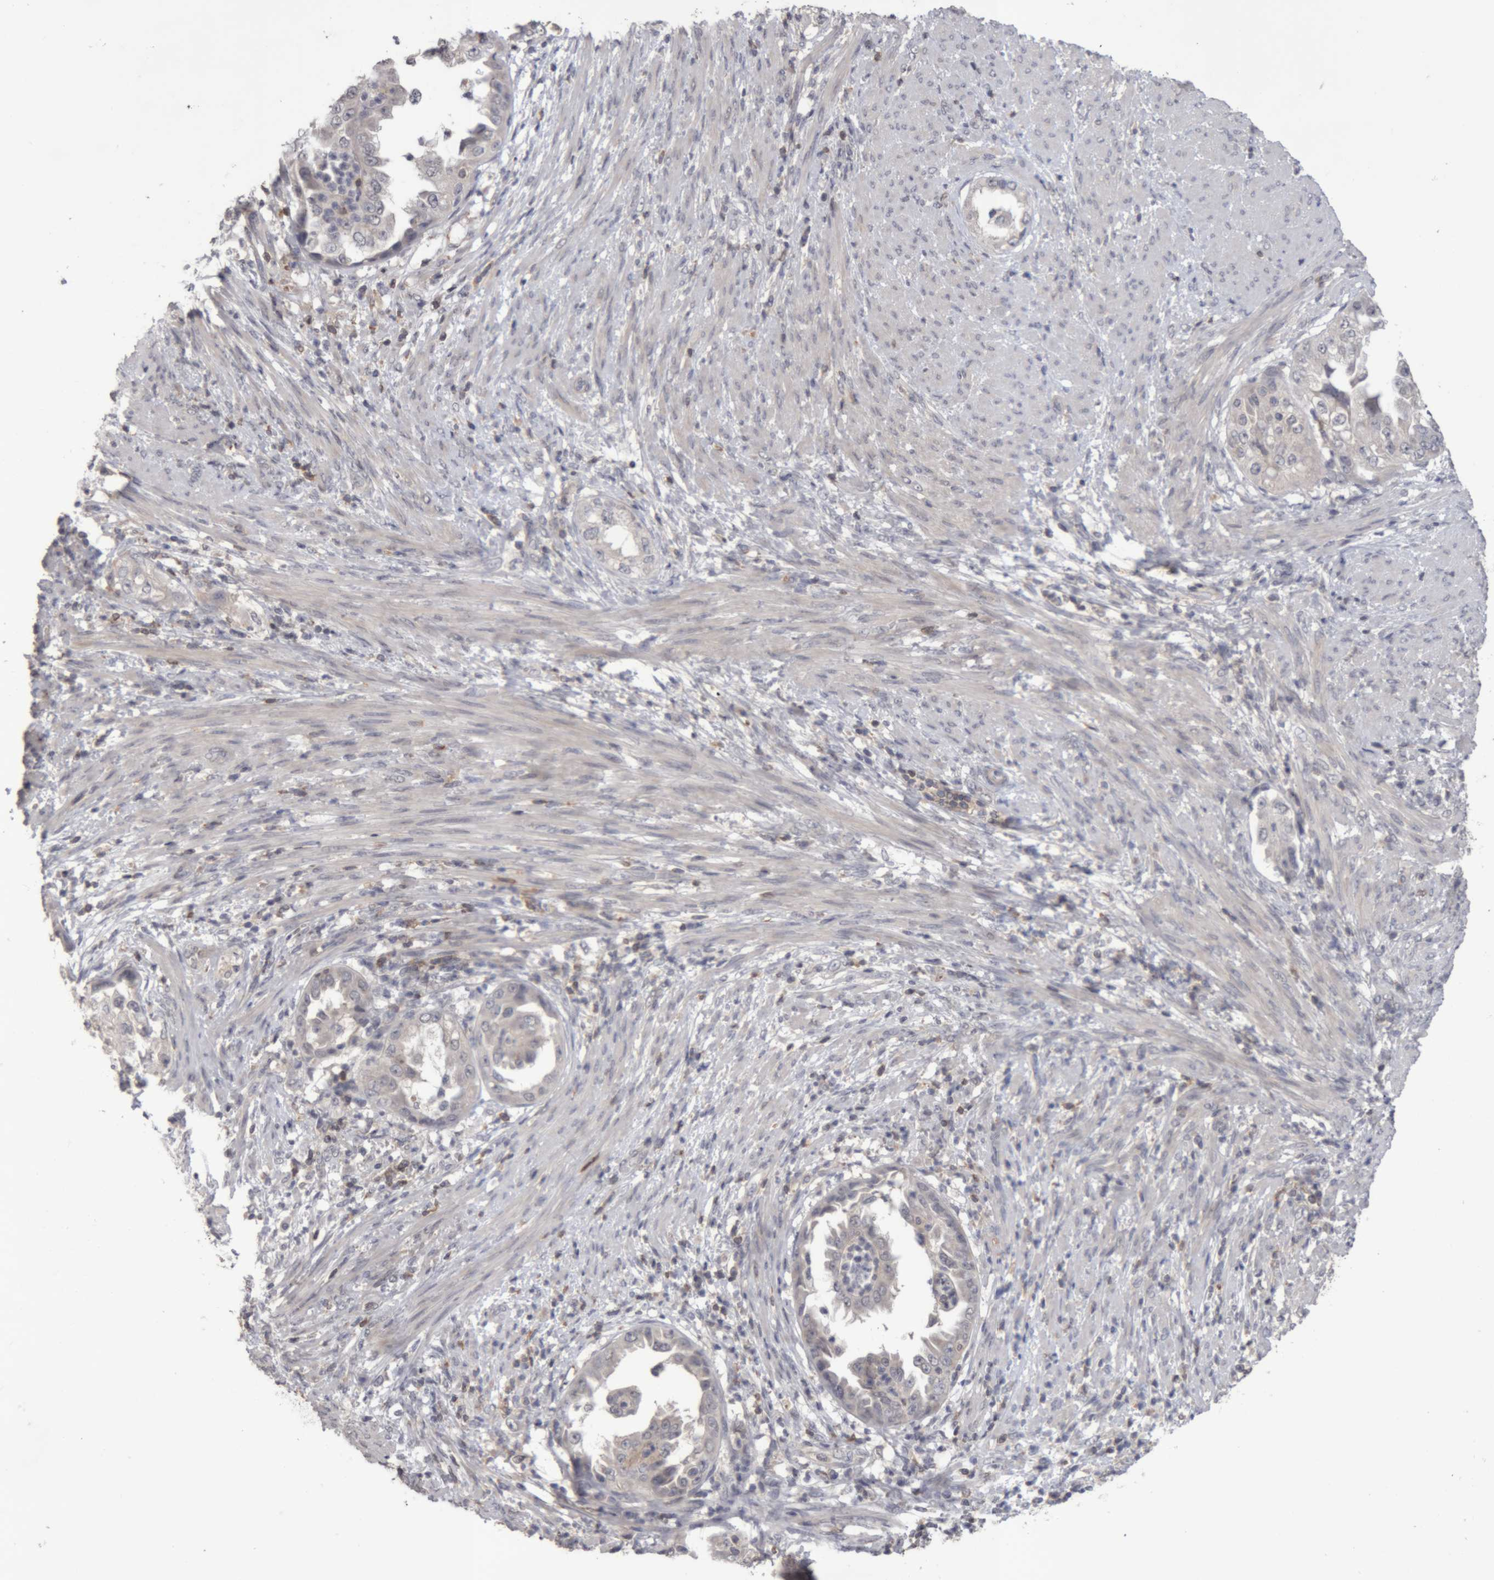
{"staining": {"intensity": "negative", "quantity": "none", "location": "none"}, "tissue": "endometrial cancer", "cell_type": "Tumor cells", "image_type": "cancer", "snomed": [{"axis": "morphology", "description": "Adenocarcinoma, NOS"}, {"axis": "topography", "description": "Endometrium"}], "caption": "High power microscopy micrograph of an immunohistochemistry histopathology image of endometrial adenocarcinoma, revealing no significant positivity in tumor cells. (DAB (3,3'-diaminobenzidine) immunohistochemistry with hematoxylin counter stain).", "gene": "NFATC2", "patient": {"sex": "female", "age": 85}}